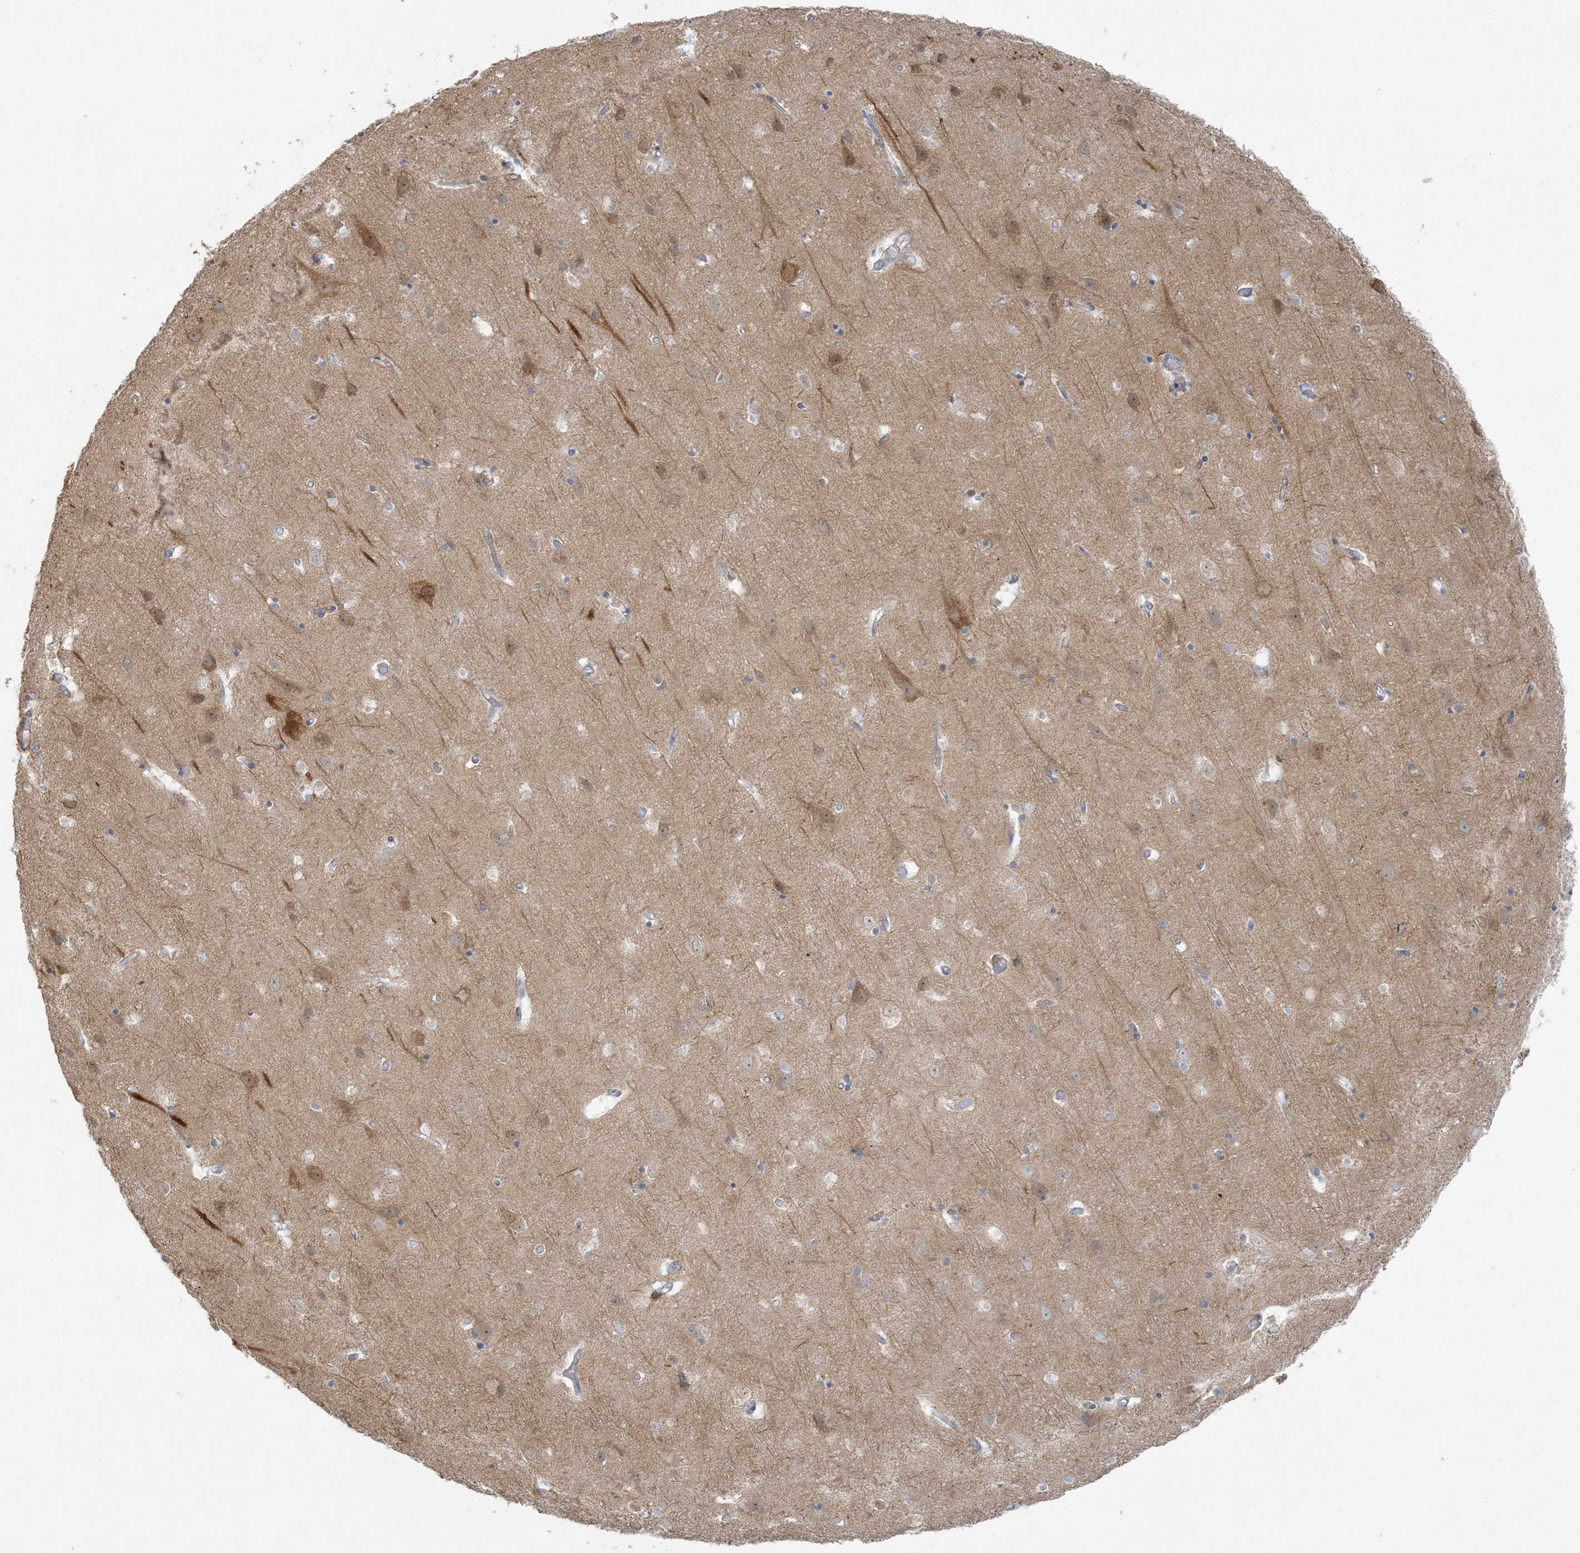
{"staining": {"intensity": "weak", "quantity": "25%-75%", "location": "cytoplasmic/membranous"}, "tissue": "cerebral cortex", "cell_type": "Endothelial cells", "image_type": "normal", "snomed": [{"axis": "morphology", "description": "Normal tissue, NOS"}, {"axis": "topography", "description": "Cerebral cortex"}], "caption": "Immunohistochemical staining of normal cerebral cortex exhibits 25%-75% levels of weak cytoplasmic/membranous protein positivity in approximately 25%-75% of endothelial cells. (Stains: DAB (3,3'-diaminobenzidine) in brown, nuclei in blue, Microscopy: brightfield microscopy at high magnification).", "gene": "PIK3R4", "patient": {"sex": "male", "age": 54}}